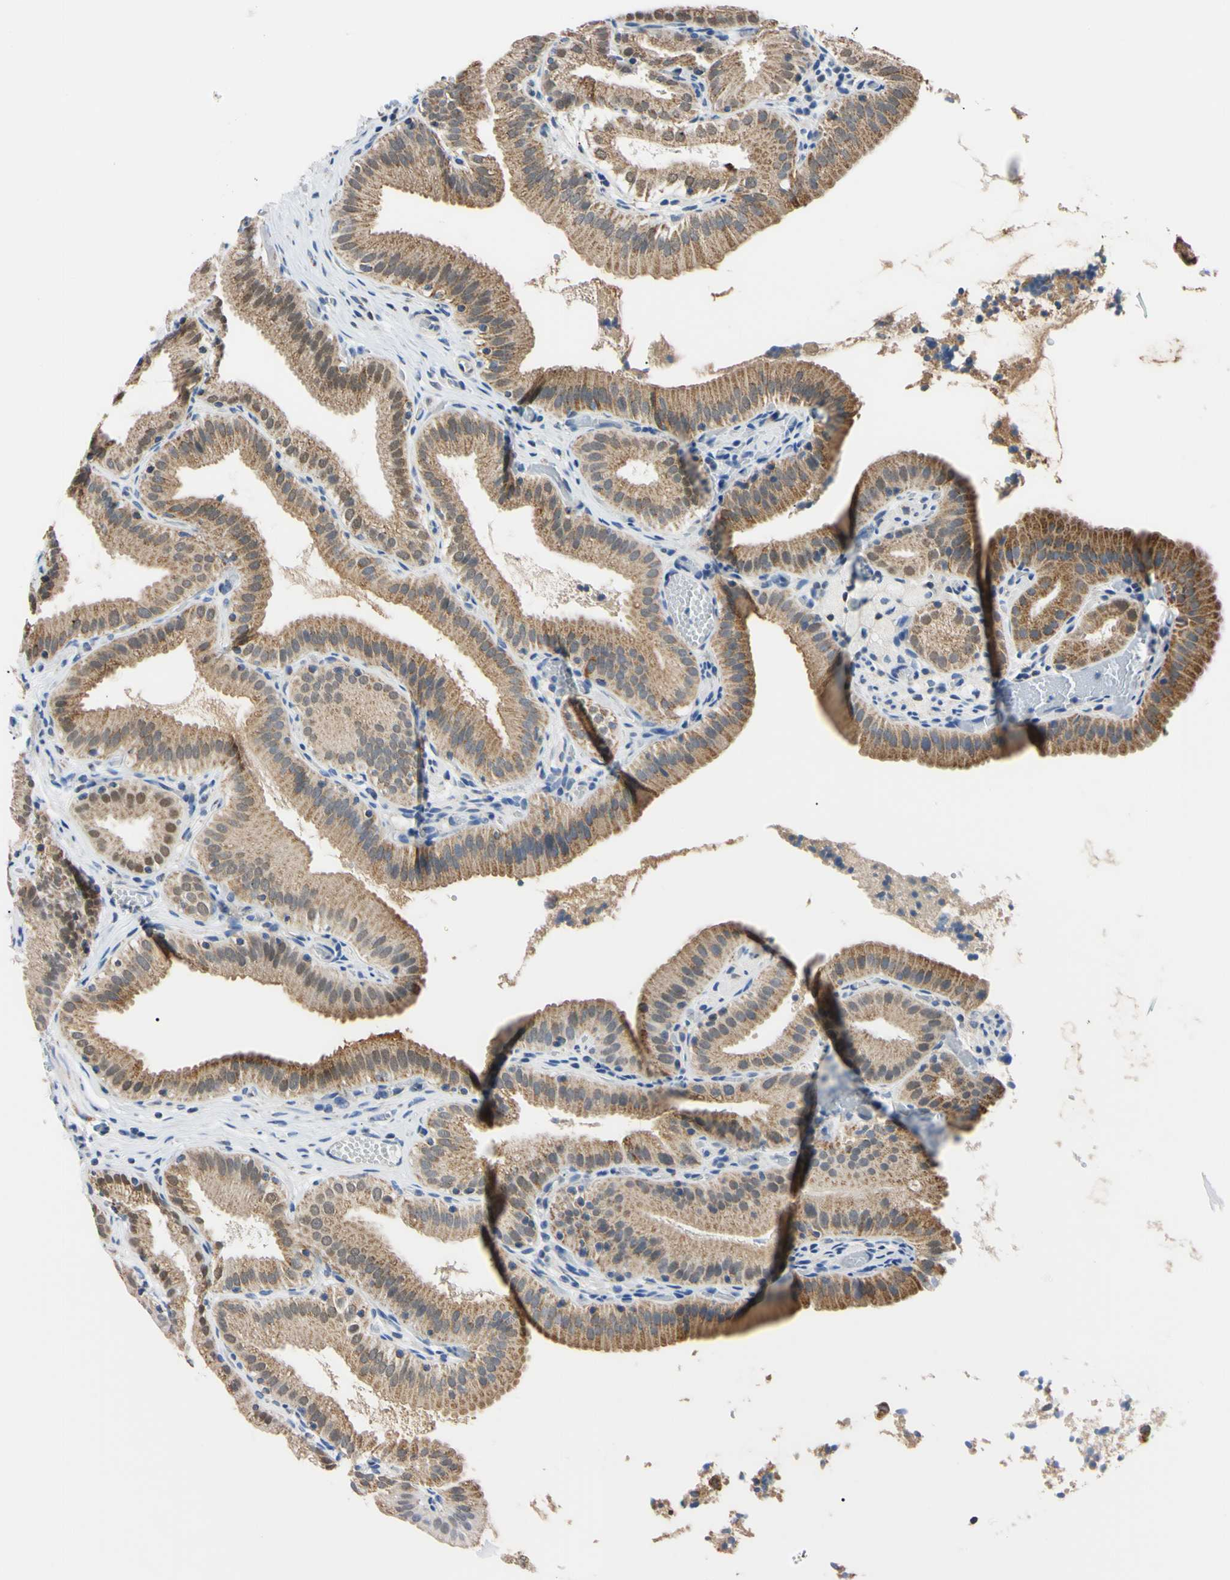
{"staining": {"intensity": "moderate", "quantity": ">75%", "location": "cytoplasmic/membranous,nuclear"}, "tissue": "gallbladder", "cell_type": "Glandular cells", "image_type": "normal", "snomed": [{"axis": "morphology", "description": "Normal tissue, NOS"}, {"axis": "topography", "description": "Gallbladder"}], "caption": "Immunohistochemistry image of unremarkable gallbladder stained for a protein (brown), which reveals medium levels of moderate cytoplasmic/membranous,nuclear staining in about >75% of glandular cells.", "gene": "CLPP", "patient": {"sex": "male", "age": 54}}